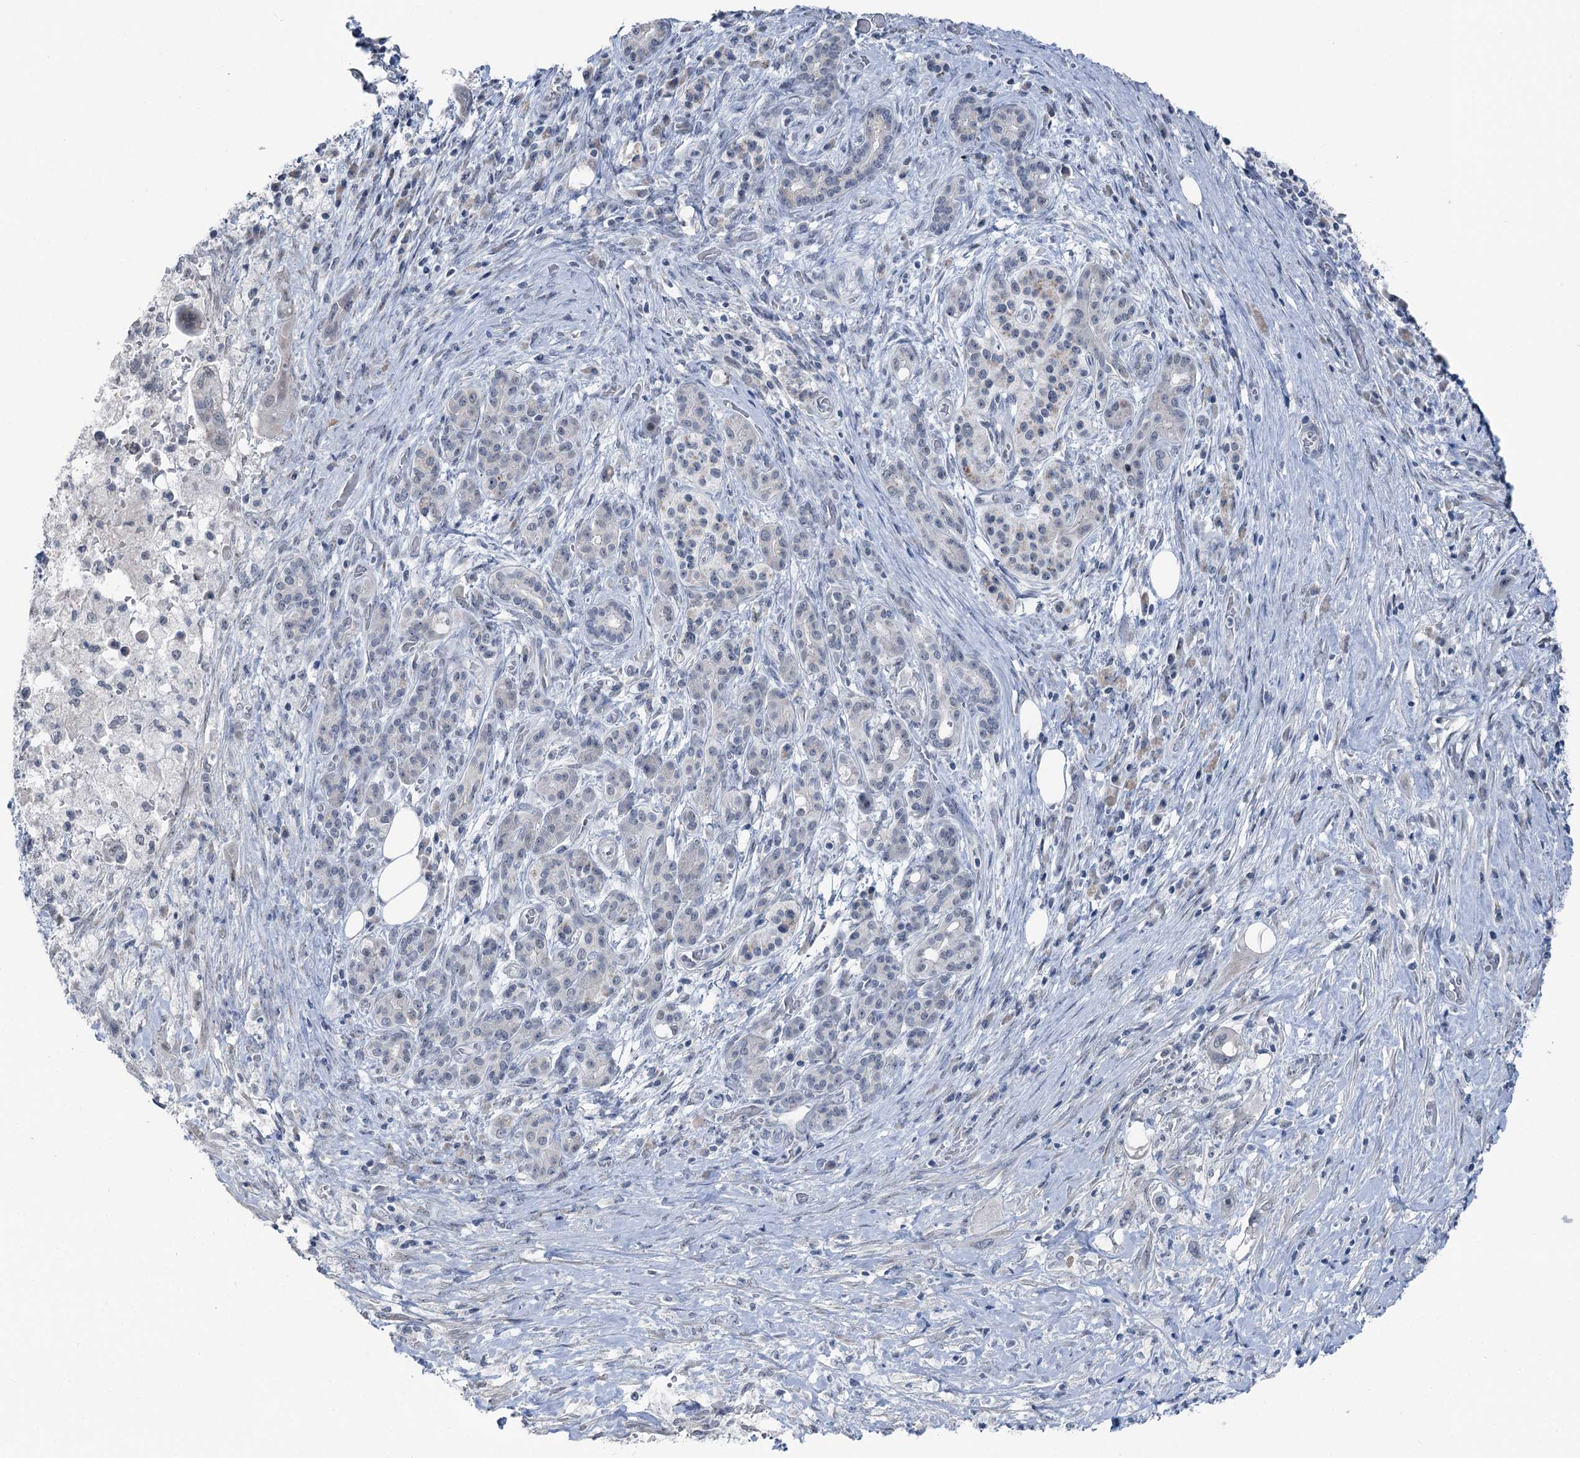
{"staining": {"intensity": "negative", "quantity": "none", "location": "none"}, "tissue": "pancreatic cancer", "cell_type": "Tumor cells", "image_type": "cancer", "snomed": [{"axis": "morphology", "description": "Adenocarcinoma, NOS"}, {"axis": "topography", "description": "Pancreas"}], "caption": "This histopathology image is of pancreatic adenocarcinoma stained with immunohistochemistry to label a protein in brown with the nuclei are counter-stained blue. There is no positivity in tumor cells.", "gene": "STEEP1", "patient": {"sex": "female", "age": 73}}